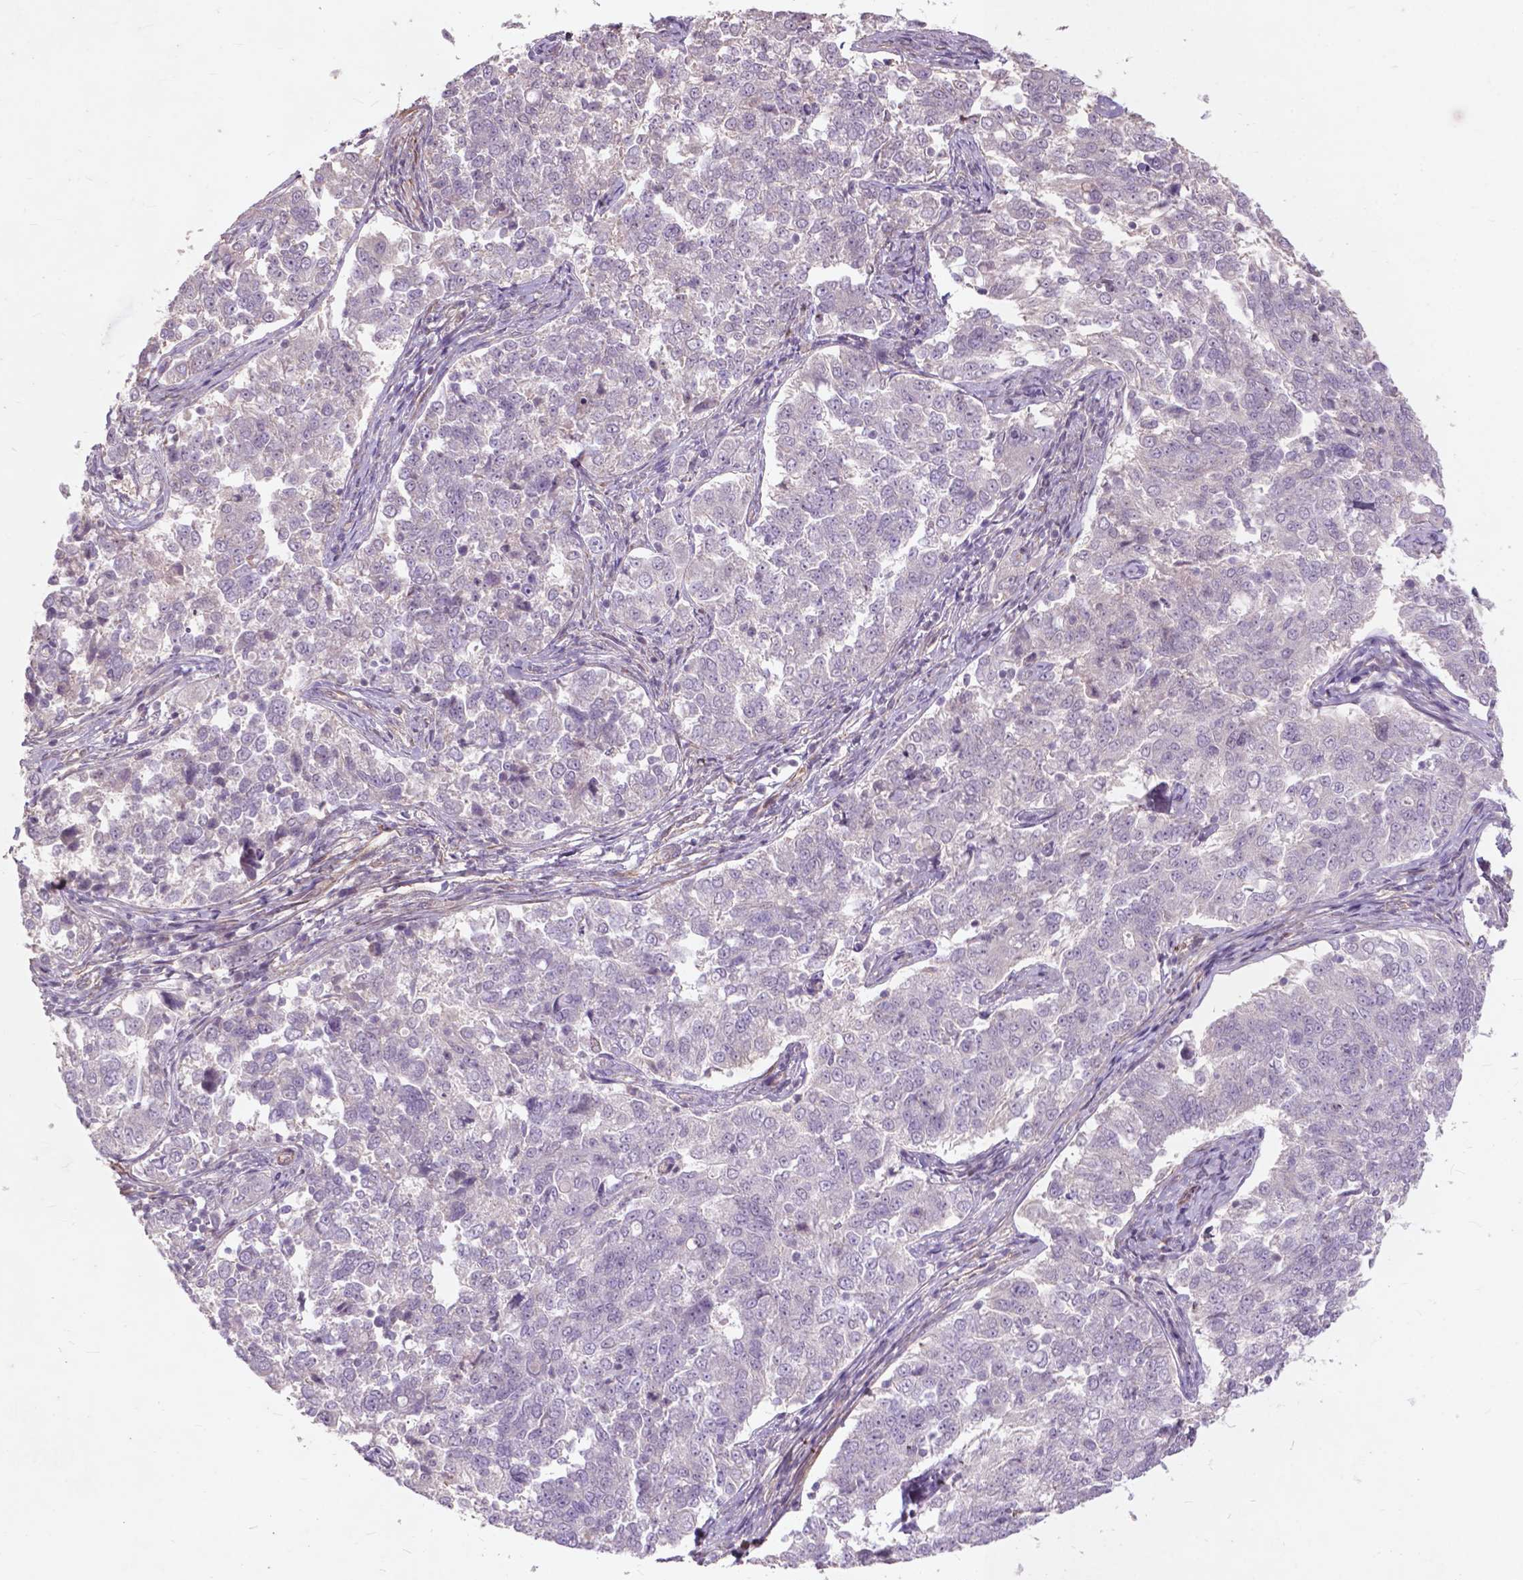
{"staining": {"intensity": "negative", "quantity": "none", "location": "none"}, "tissue": "endometrial cancer", "cell_type": "Tumor cells", "image_type": "cancer", "snomed": [{"axis": "morphology", "description": "Adenocarcinoma, NOS"}, {"axis": "topography", "description": "Endometrium"}], "caption": "Immunohistochemistry micrograph of endometrial cancer (adenocarcinoma) stained for a protein (brown), which reveals no expression in tumor cells.", "gene": "RFPL4B", "patient": {"sex": "female", "age": 43}}